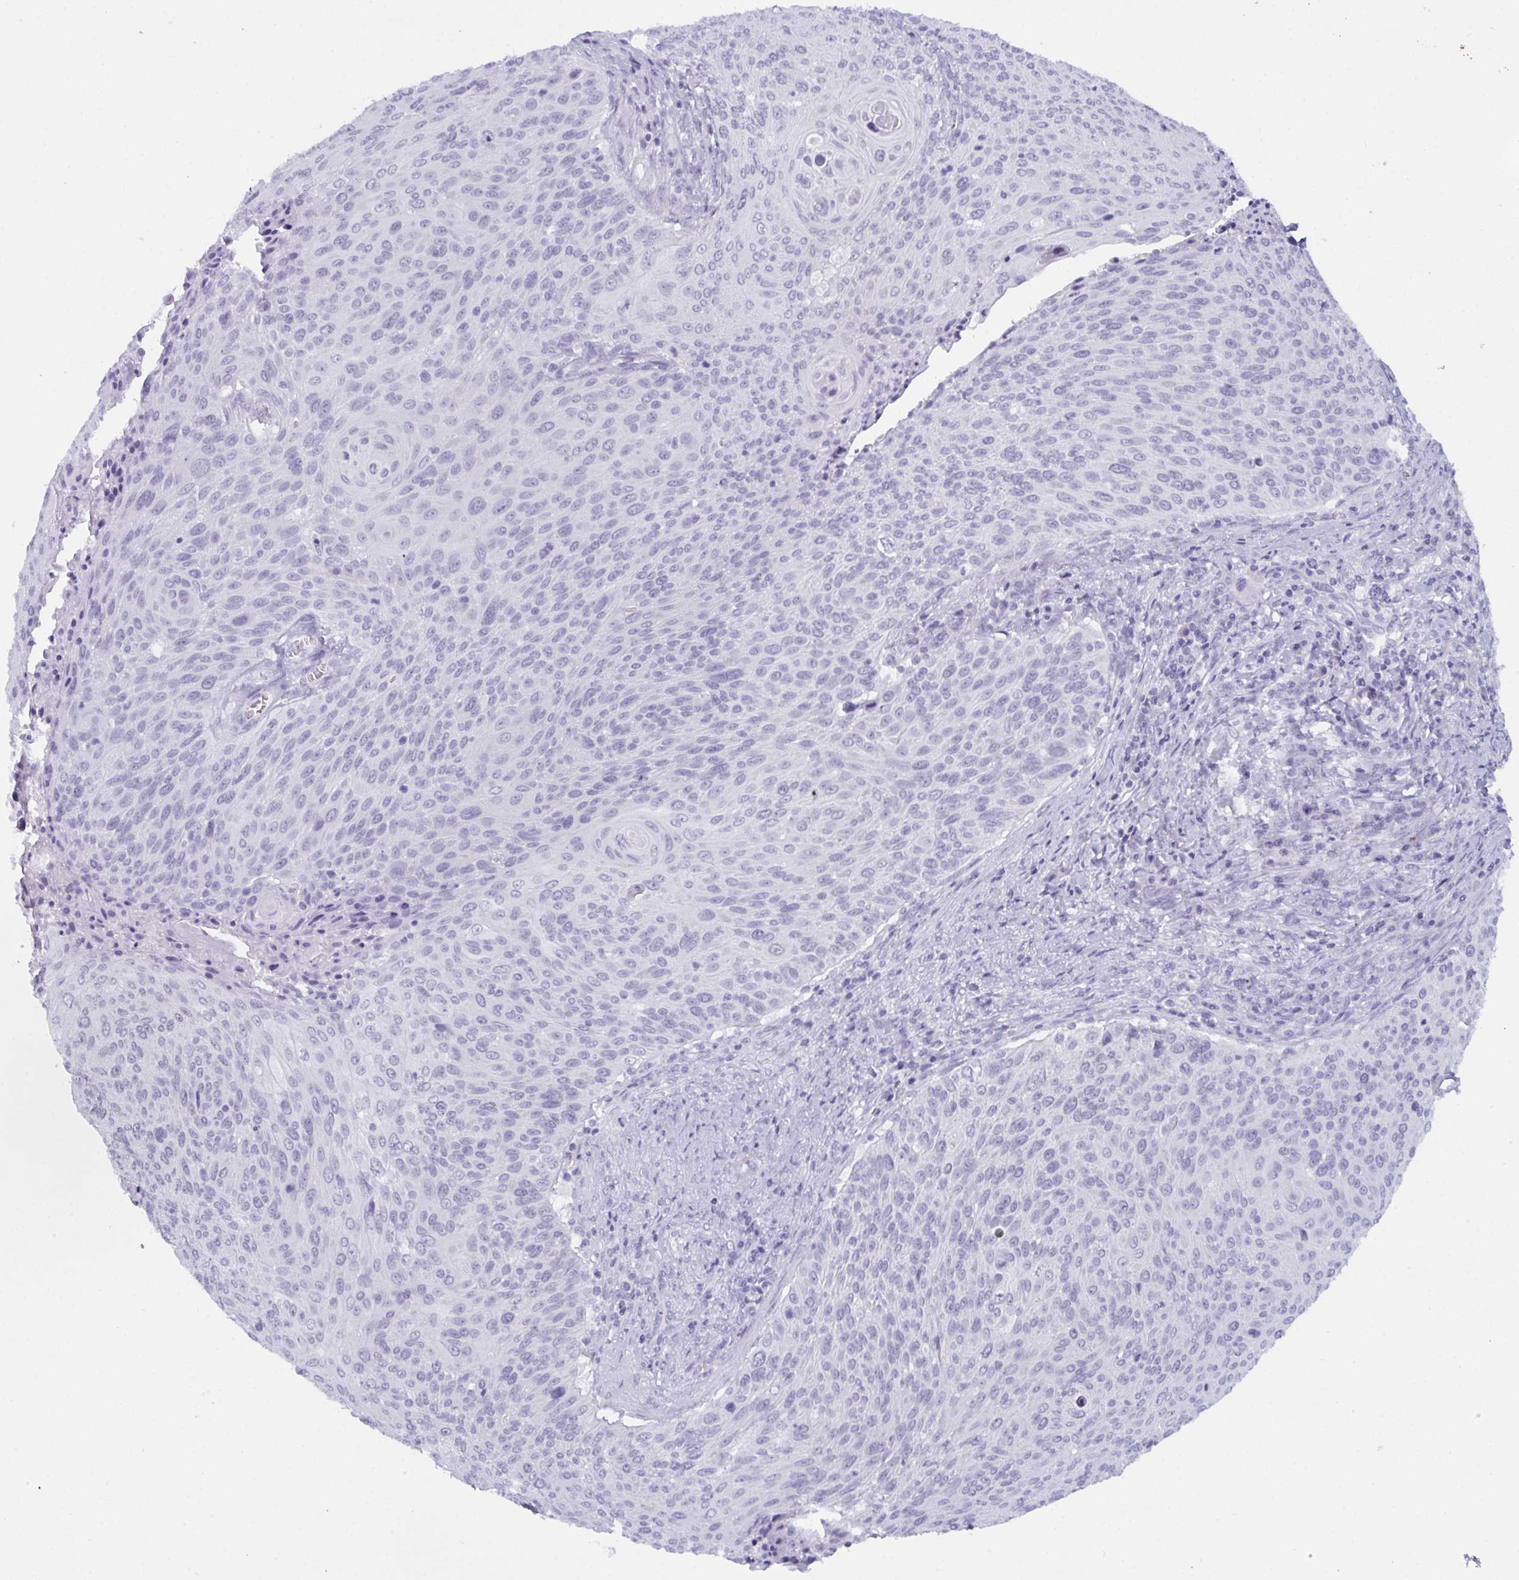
{"staining": {"intensity": "negative", "quantity": "none", "location": "none"}, "tissue": "cervical cancer", "cell_type": "Tumor cells", "image_type": "cancer", "snomed": [{"axis": "morphology", "description": "Squamous cell carcinoma, NOS"}, {"axis": "topography", "description": "Cervix"}], "caption": "Immunohistochemistry image of neoplastic tissue: cervical squamous cell carcinoma stained with DAB exhibits no significant protein expression in tumor cells. The staining is performed using DAB (3,3'-diaminobenzidine) brown chromogen with nuclei counter-stained in using hematoxylin.", "gene": "PRDM9", "patient": {"sex": "female", "age": 31}}